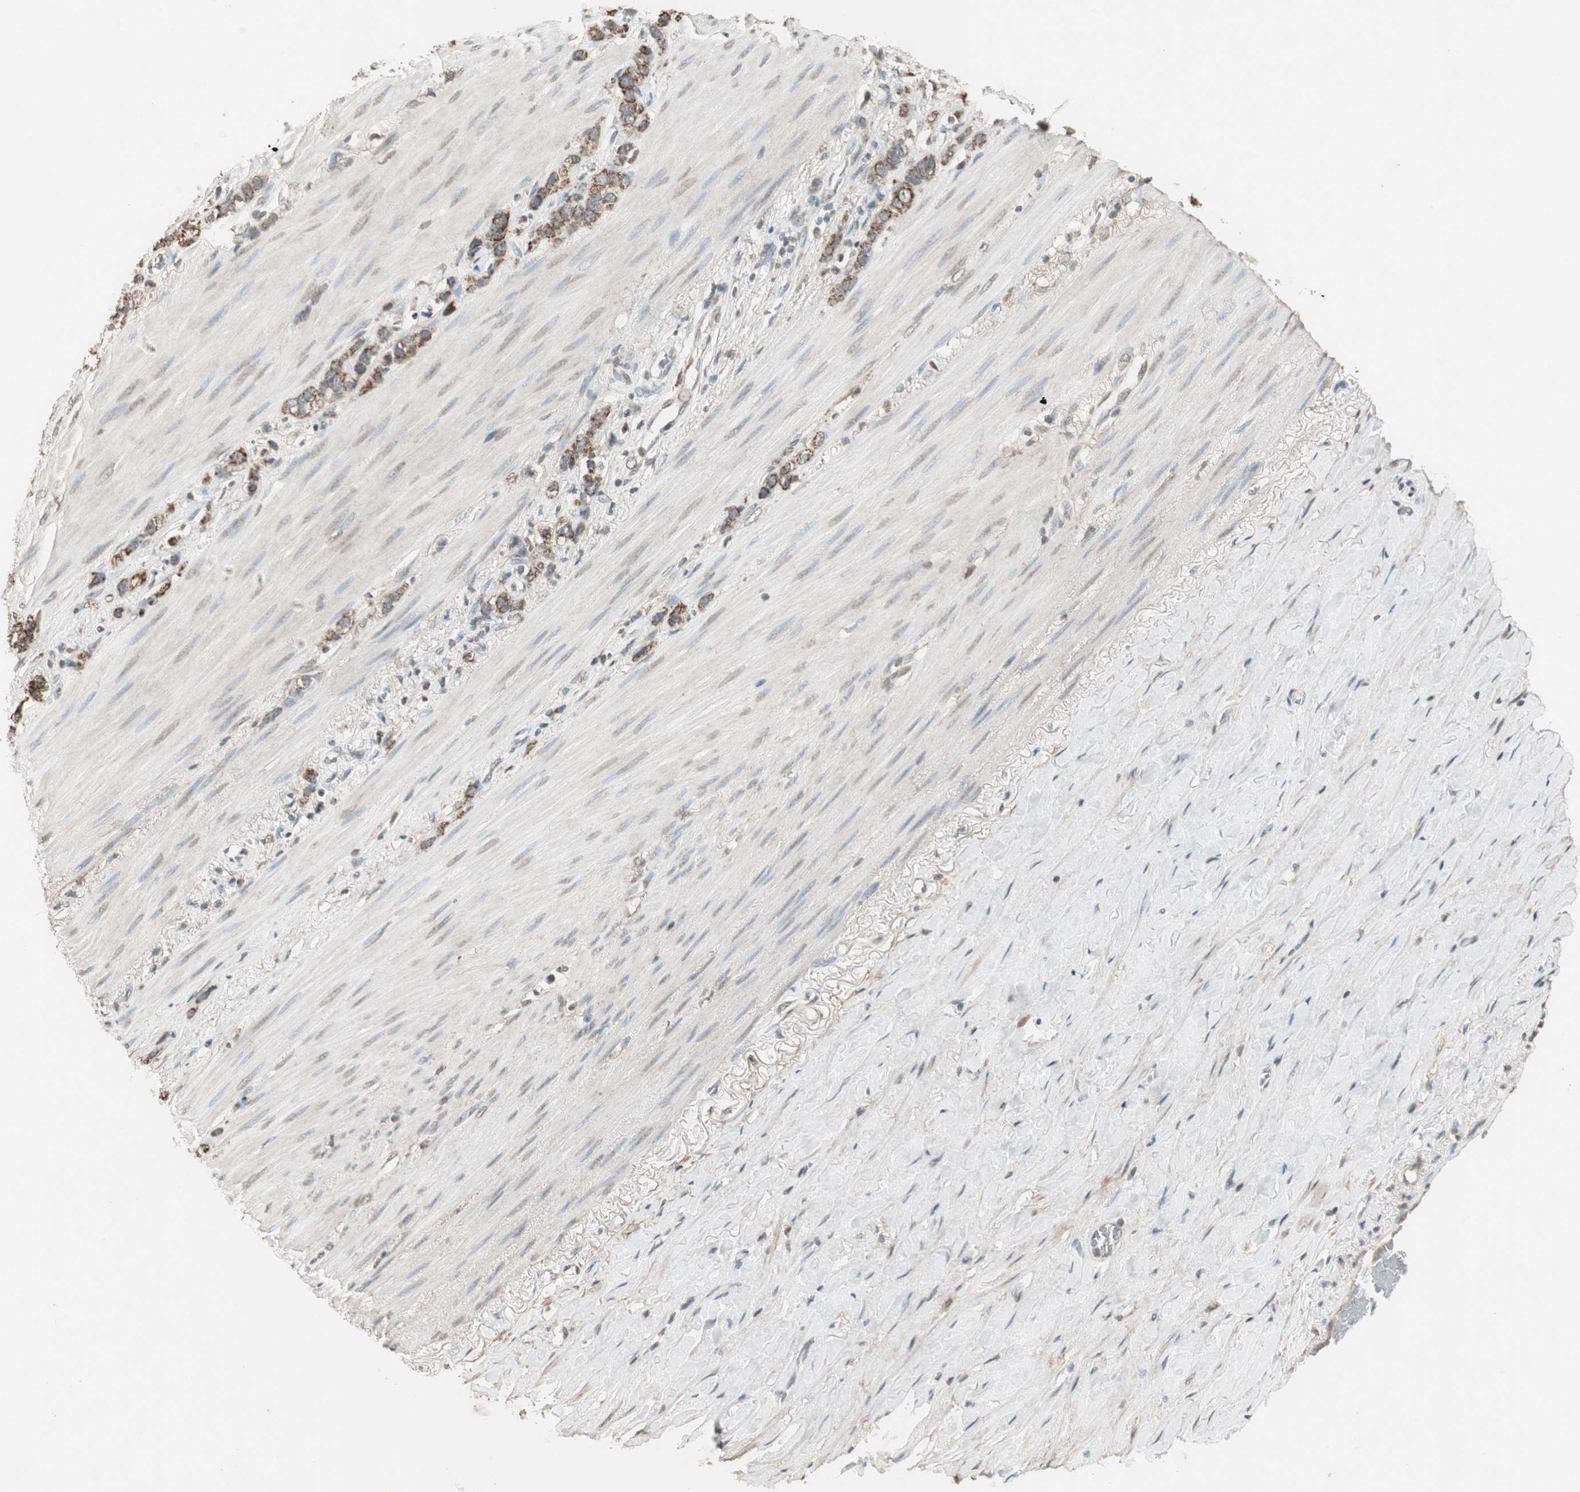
{"staining": {"intensity": "strong", "quantity": ">75%", "location": "cytoplasmic/membranous"}, "tissue": "stomach cancer", "cell_type": "Tumor cells", "image_type": "cancer", "snomed": [{"axis": "morphology", "description": "Normal tissue, NOS"}, {"axis": "morphology", "description": "Adenocarcinoma, NOS"}, {"axis": "morphology", "description": "Adenocarcinoma, High grade"}, {"axis": "topography", "description": "Stomach, upper"}, {"axis": "topography", "description": "Stomach"}], "caption": "About >75% of tumor cells in stomach cancer demonstrate strong cytoplasmic/membranous protein expression as visualized by brown immunohistochemical staining.", "gene": "PRELID1", "patient": {"sex": "female", "age": 65}}